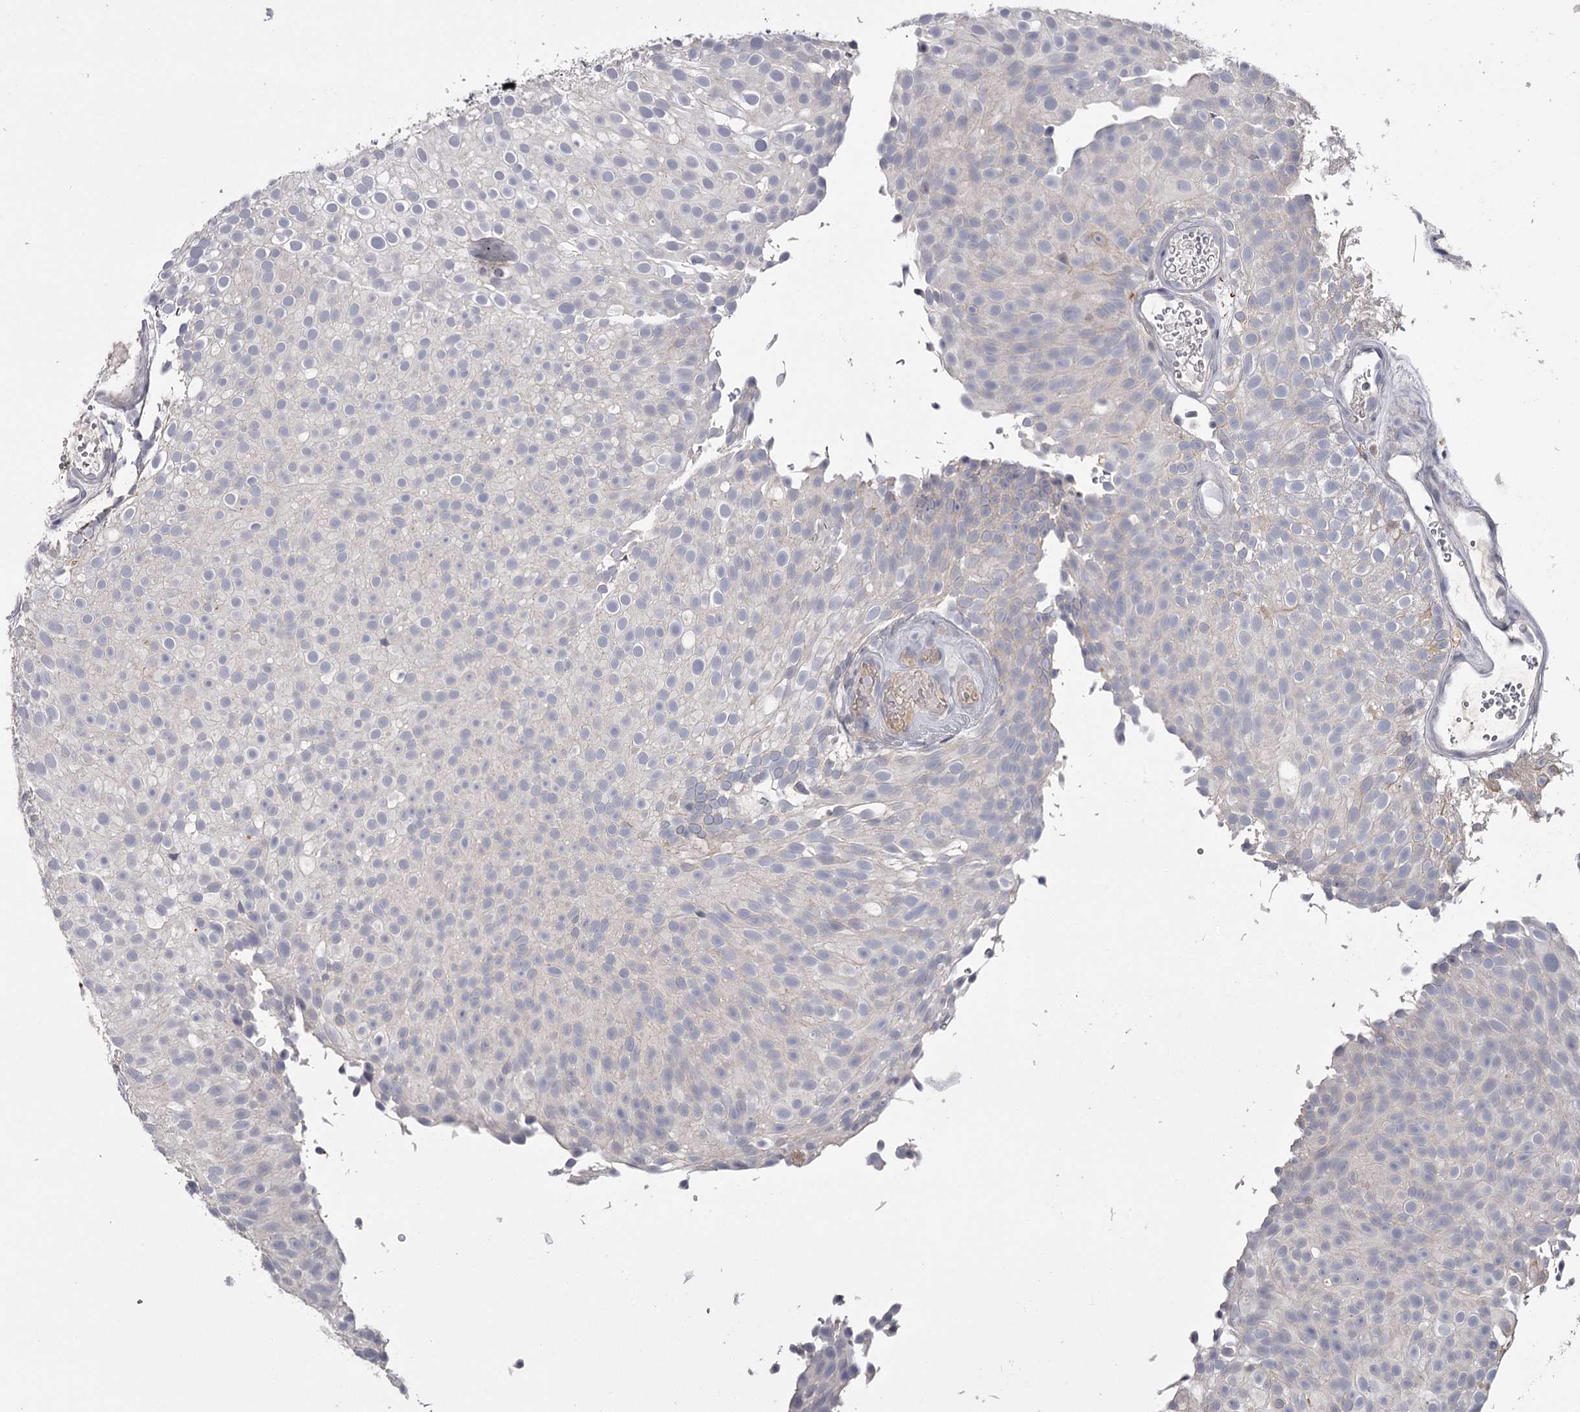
{"staining": {"intensity": "negative", "quantity": "none", "location": "none"}, "tissue": "urothelial cancer", "cell_type": "Tumor cells", "image_type": "cancer", "snomed": [{"axis": "morphology", "description": "Urothelial carcinoma, Low grade"}, {"axis": "topography", "description": "Urinary bladder"}], "caption": "Immunohistochemistry of human urothelial cancer reveals no staining in tumor cells. (Brightfield microscopy of DAB (3,3'-diaminobenzidine) immunohistochemistry at high magnification).", "gene": "FDXACB1", "patient": {"sex": "male", "age": 78}}